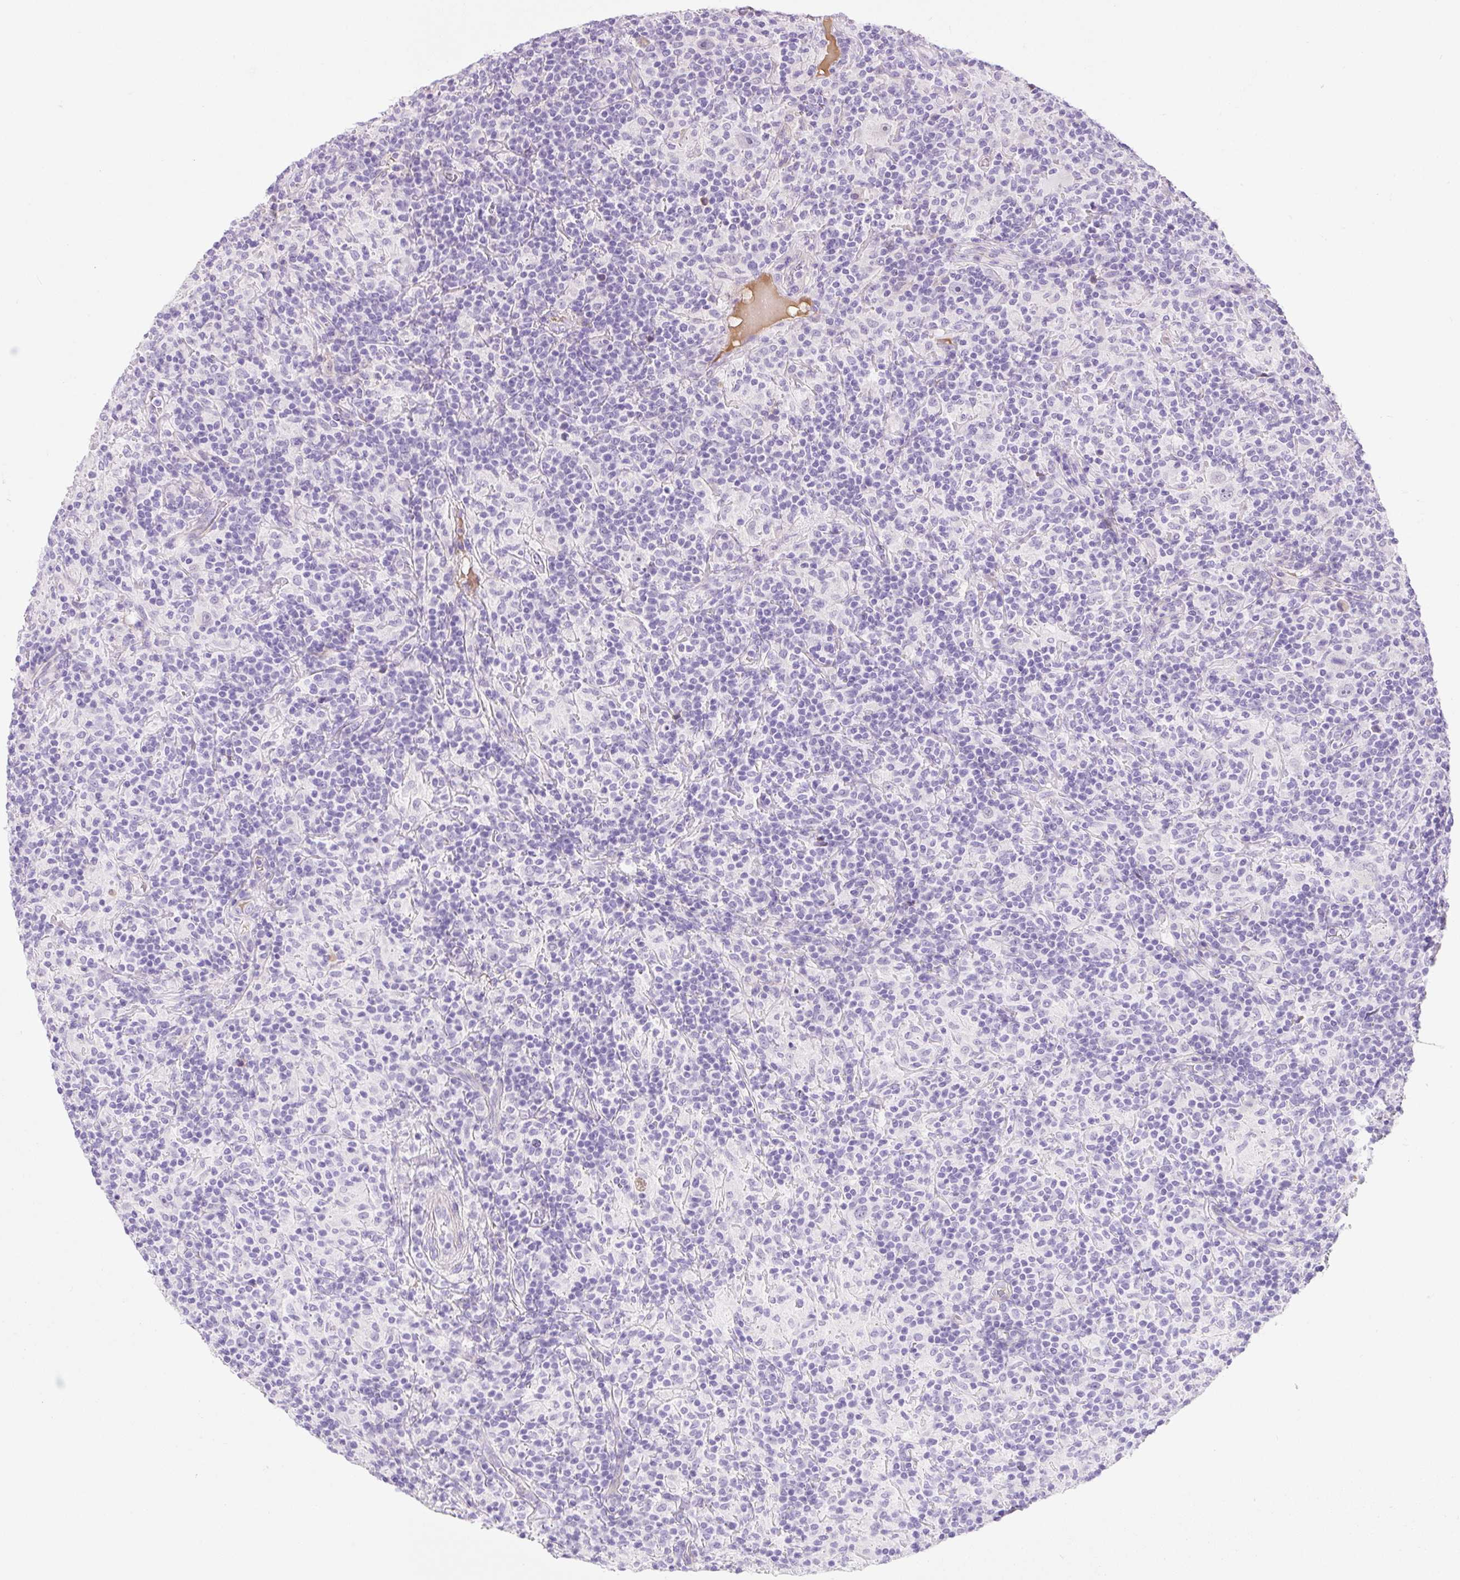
{"staining": {"intensity": "negative", "quantity": "none", "location": "none"}, "tissue": "lymphoma", "cell_type": "Tumor cells", "image_type": "cancer", "snomed": [{"axis": "morphology", "description": "Hodgkin's disease, NOS"}, {"axis": "topography", "description": "Lymph node"}], "caption": "IHC image of human lymphoma stained for a protein (brown), which displays no staining in tumor cells.", "gene": "ZNF121", "patient": {"sex": "male", "age": 70}}